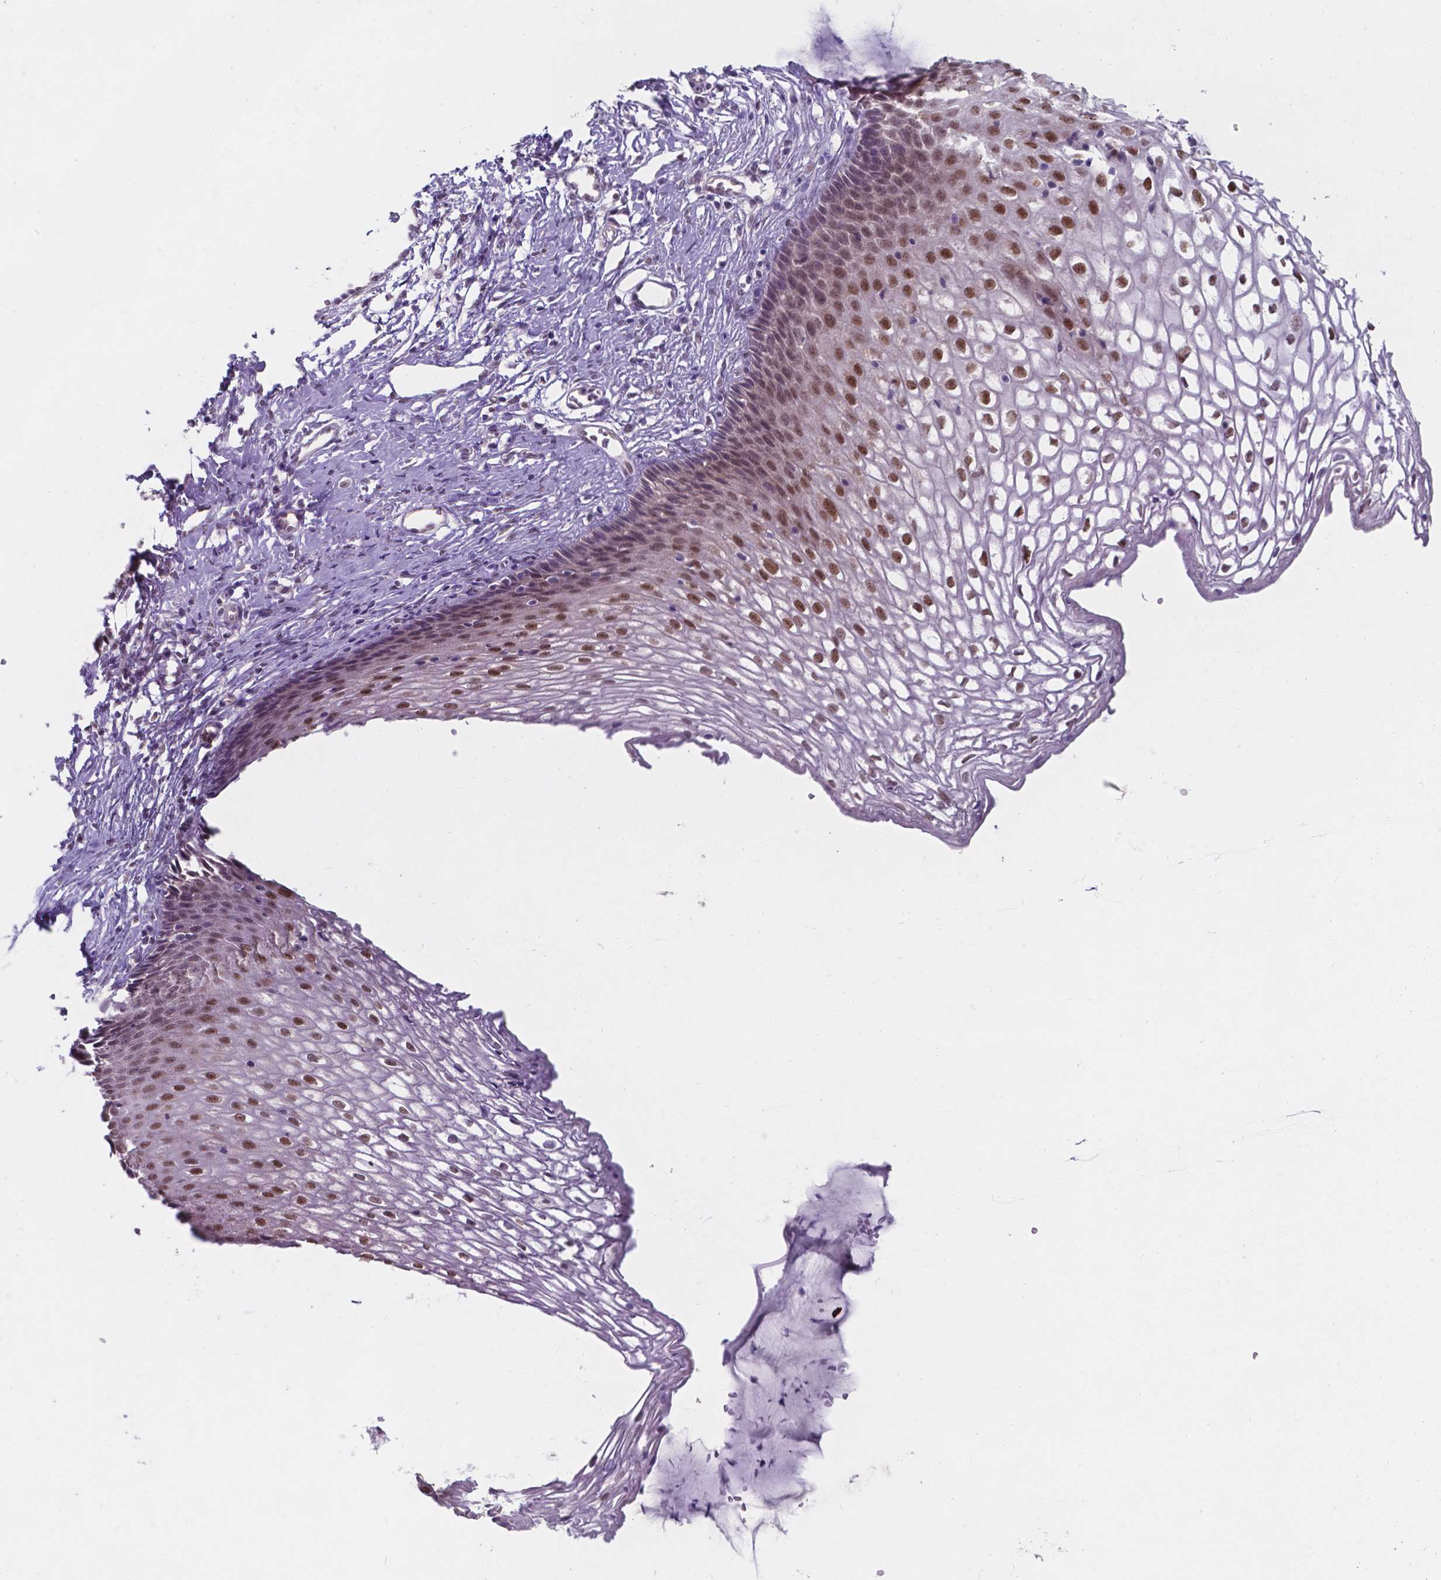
{"staining": {"intensity": "negative", "quantity": "none", "location": "none"}, "tissue": "cervix", "cell_type": "Glandular cells", "image_type": "normal", "snomed": [{"axis": "morphology", "description": "Normal tissue, NOS"}, {"axis": "topography", "description": "Cervix"}], "caption": "There is no significant expression in glandular cells of cervix. (DAB immunohistochemistry, high magnification).", "gene": "UBE2E2", "patient": {"sex": "female", "age": 40}}